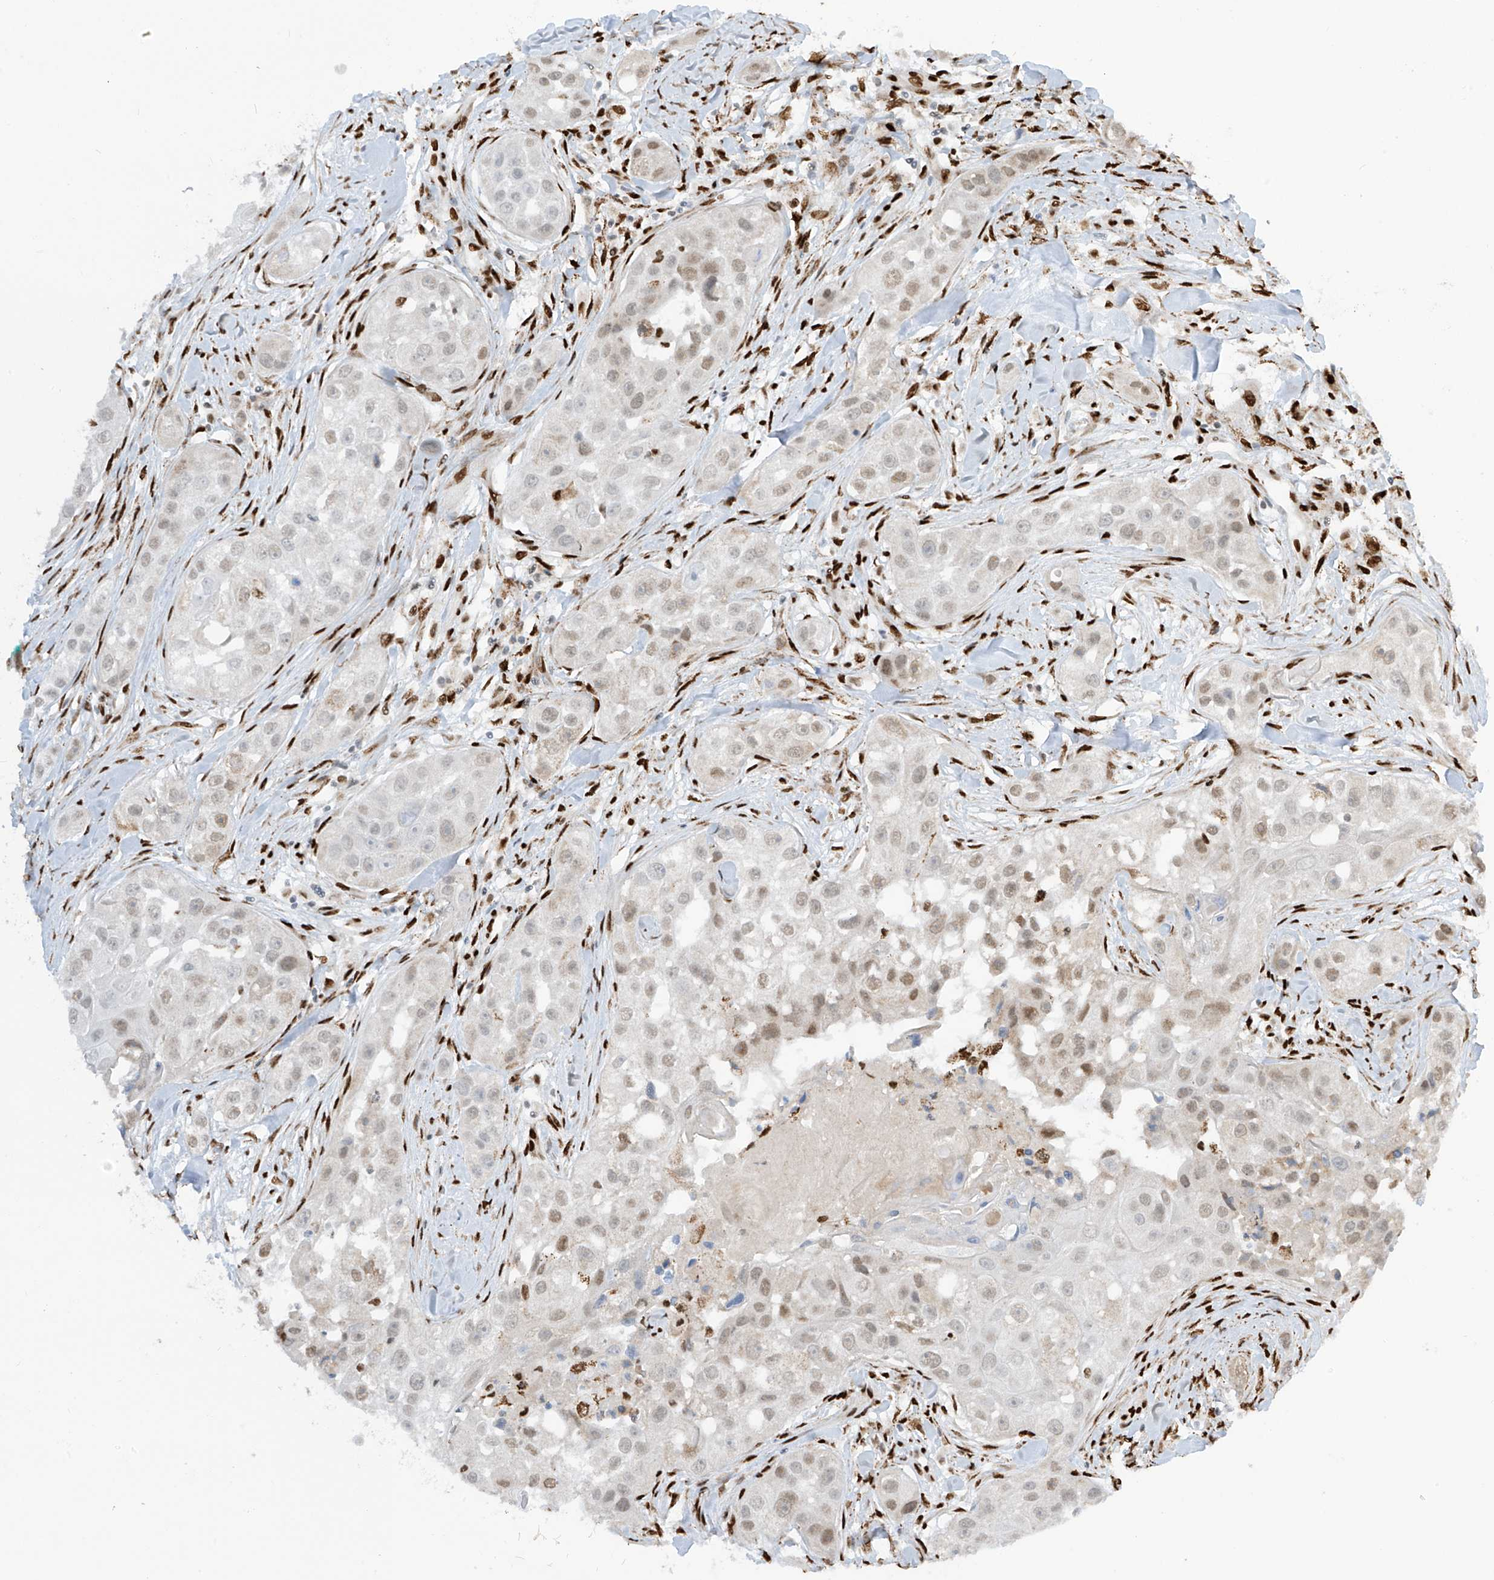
{"staining": {"intensity": "weak", "quantity": ">75%", "location": "nuclear"}, "tissue": "head and neck cancer", "cell_type": "Tumor cells", "image_type": "cancer", "snomed": [{"axis": "morphology", "description": "Normal tissue, NOS"}, {"axis": "morphology", "description": "Squamous cell carcinoma, NOS"}, {"axis": "topography", "description": "Skeletal muscle"}, {"axis": "topography", "description": "Head-Neck"}], "caption": "Immunohistochemical staining of head and neck cancer (squamous cell carcinoma) demonstrates low levels of weak nuclear expression in about >75% of tumor cells.", "gene": "PM20D2", "patient": {"sex": "male", "age": 51}}